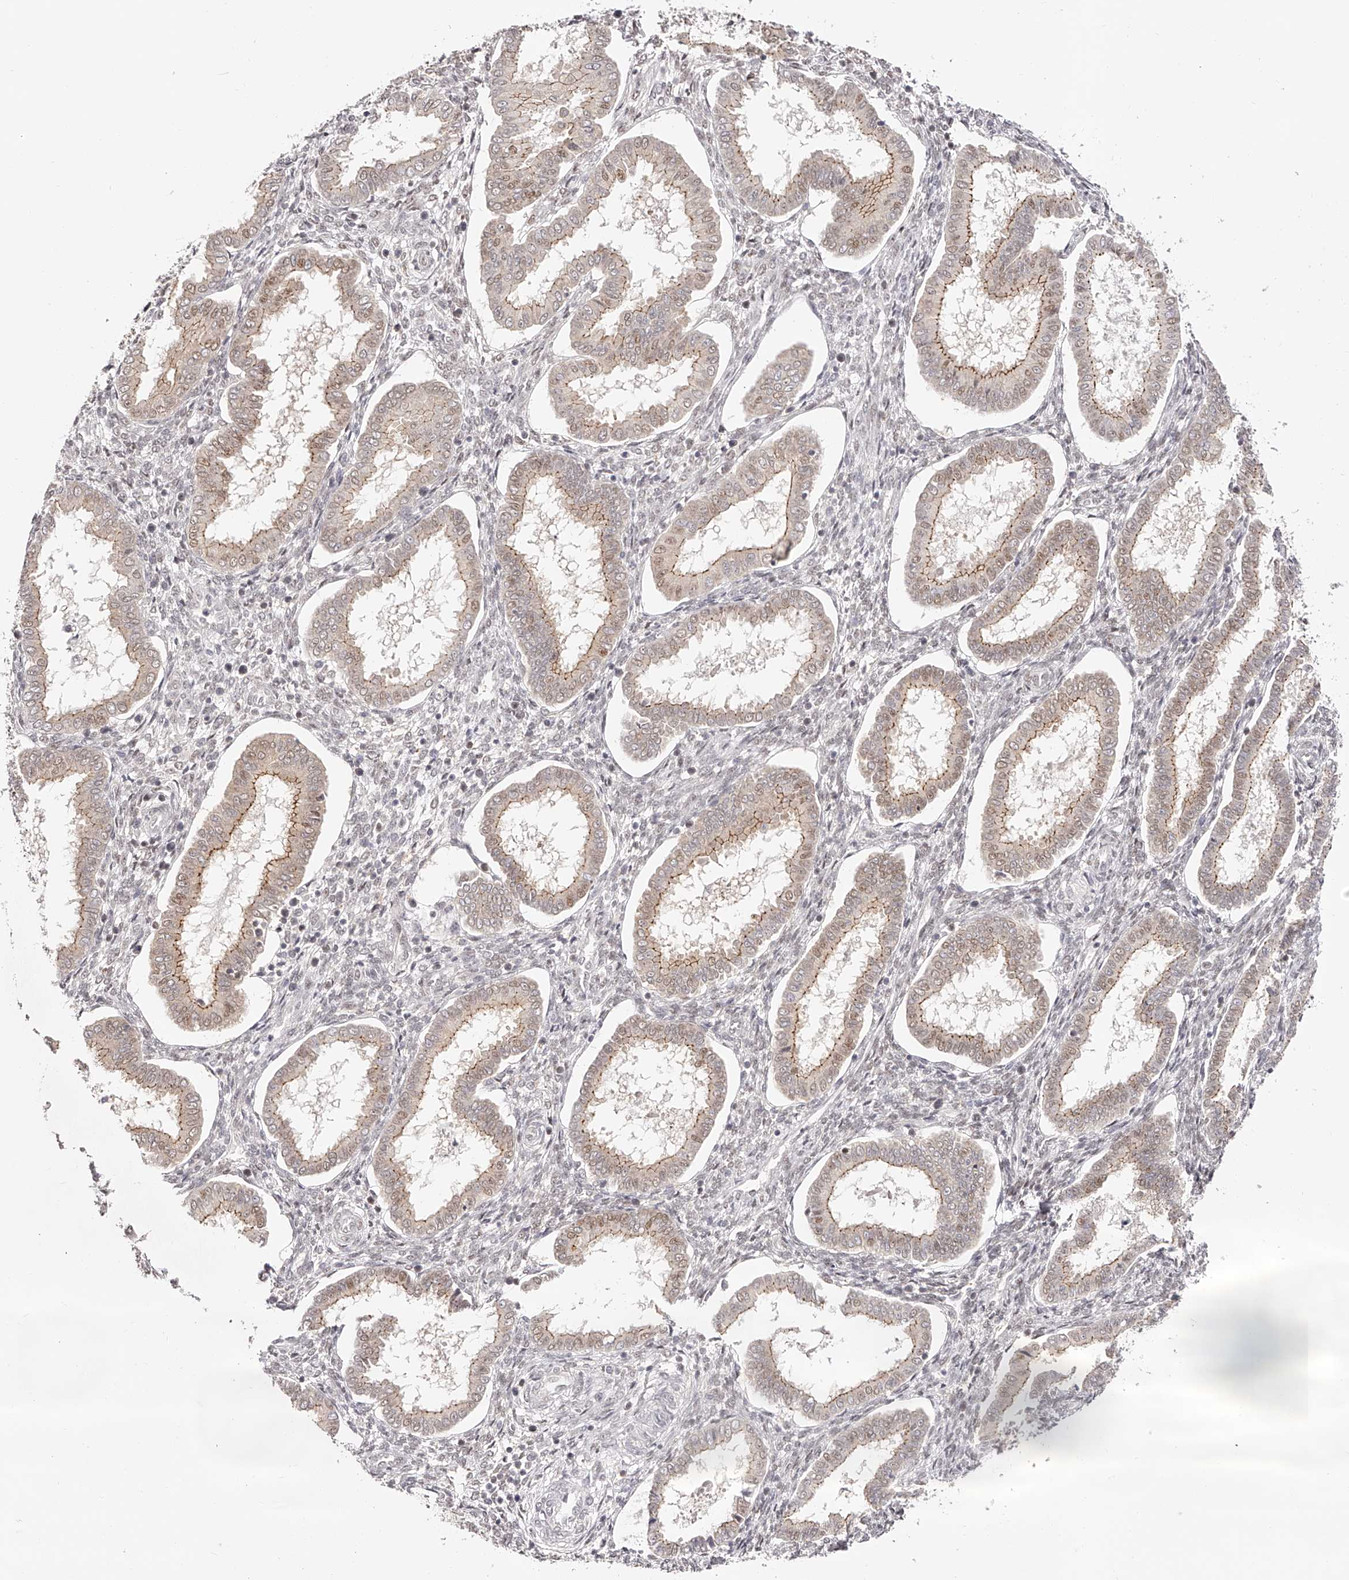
{"staining": {"intensity": "weak", "quantity": "<25%", "location": "nuclear"}, "tissue": "endometrium", "cell_type": "Cells in endometrial stroma", "image_type": "normal", "snomed": [{"axis": "morphology", "description": "Normal tissue, NOS"}, {"axis": "topography", "description": "Endometrium"}], "caption": "A micrograph of endometrium stained for a protein displays no brown staining in cells in endometrial stroma. The staining was performed using DAB (3,3'-diaminobenzidine) to visualize the protein expression in brown, while the nuclei were stained in blue with hematoxylin (Magnification: 20x).", "gene": "USF3", "patient": {"sex": "female", "age": 24}}